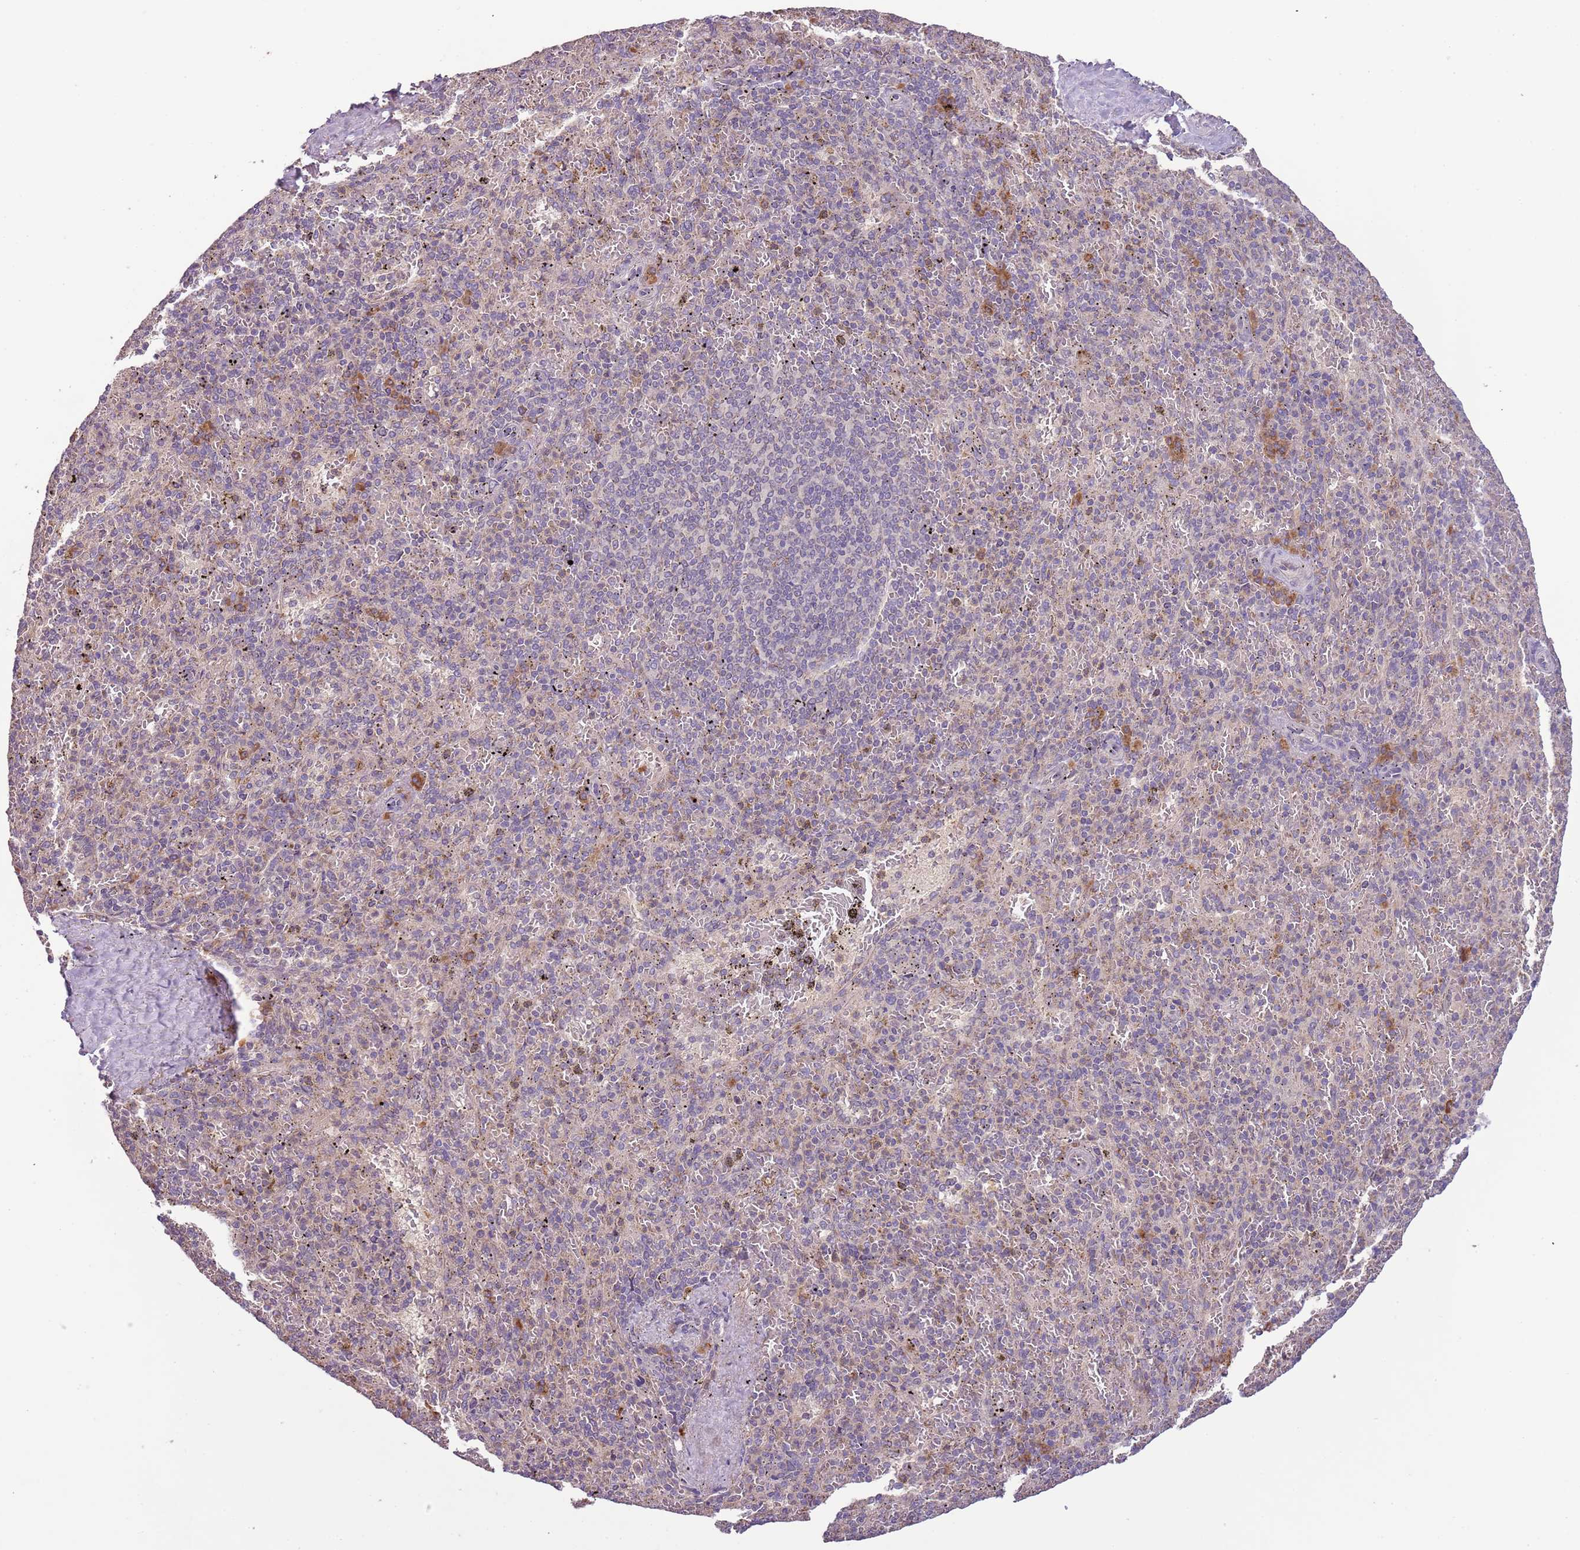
{"staining": {"intensity": "moderate", "quantity": "<25%", "location": "cytoplasmic/membranous"}, "tissue": "spleen", "cell_type": "Cells in red pulp", "image_type": "normal", "snomed": [{"axis": "morphology", "description": "Normal tissue, NOS"}, {"axis": "topography", "description": "Spleen"}], "caption": "This histopathology image displays immunohistochemistry staining of normal spleen, with low moderate cytoplasmic/membranous staining in approximately <25% of cells in red pulp.", "gene": "FECH", "patient": {"sex": "male", "age": 82}}